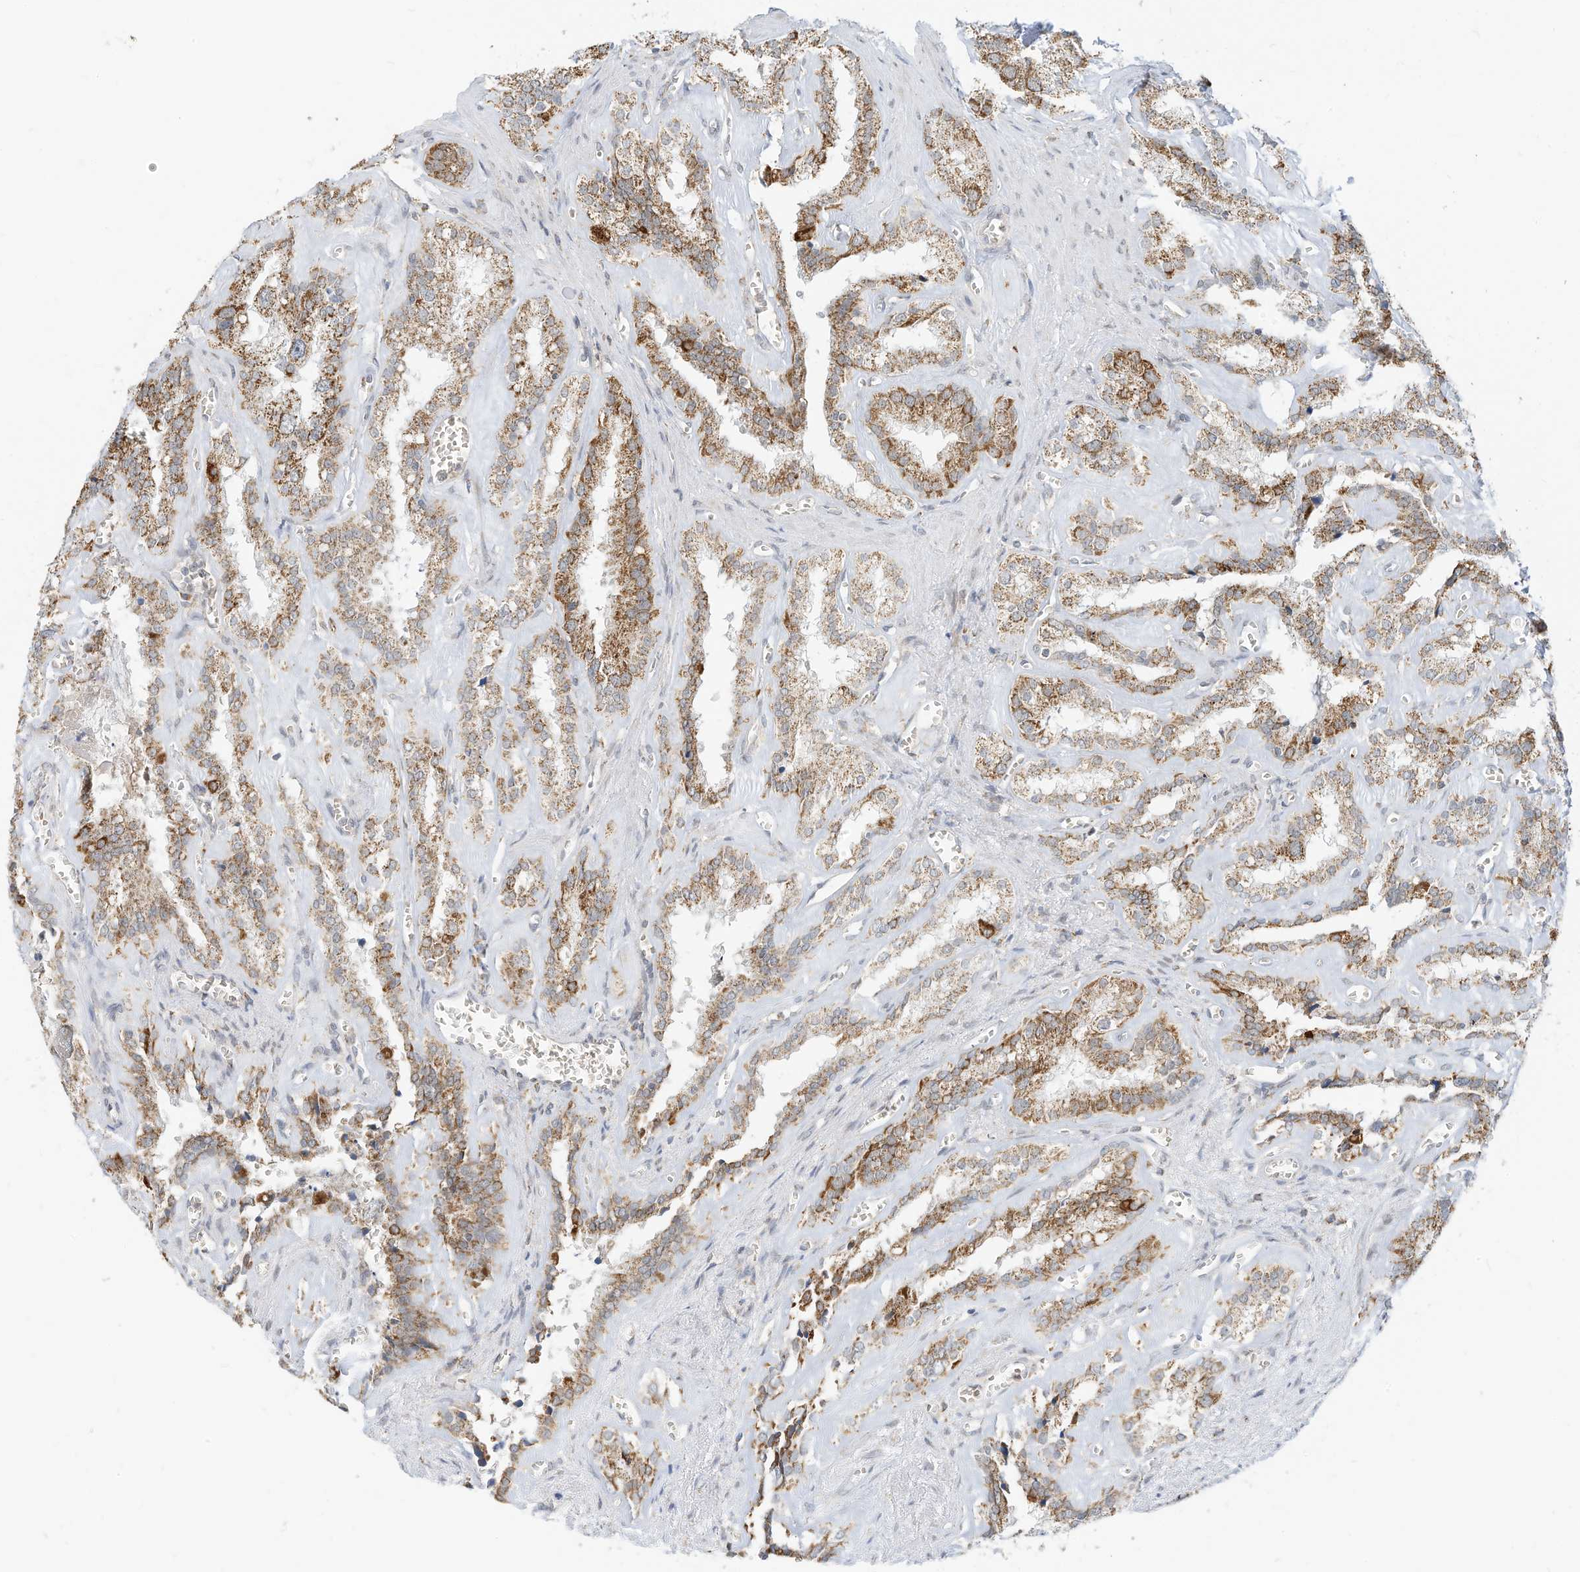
{"staining": {"intensity": "moderate", "quantity": ">75%", "location": "cytoplasmic/membranous"}, "tissue": "seminal vesicle", "cell_type": "Glandular cells", "image_type": "normal", "snomed": [{"axis": "morphology", "description": "Normal tissue, NOS"}, {"axis": "topography", "description": "Prostate"}, {"axis": "topography", "description": "Seminal veicle"}], "caption": "This histopathology image shows IHC staining of normal human seminal vesicle, with medium moderate cytoplasmic/membranous positivity in about >75% of glandular cells.", "gene": "MTUS2", "patient": {"sex": "male", "age": 59}}